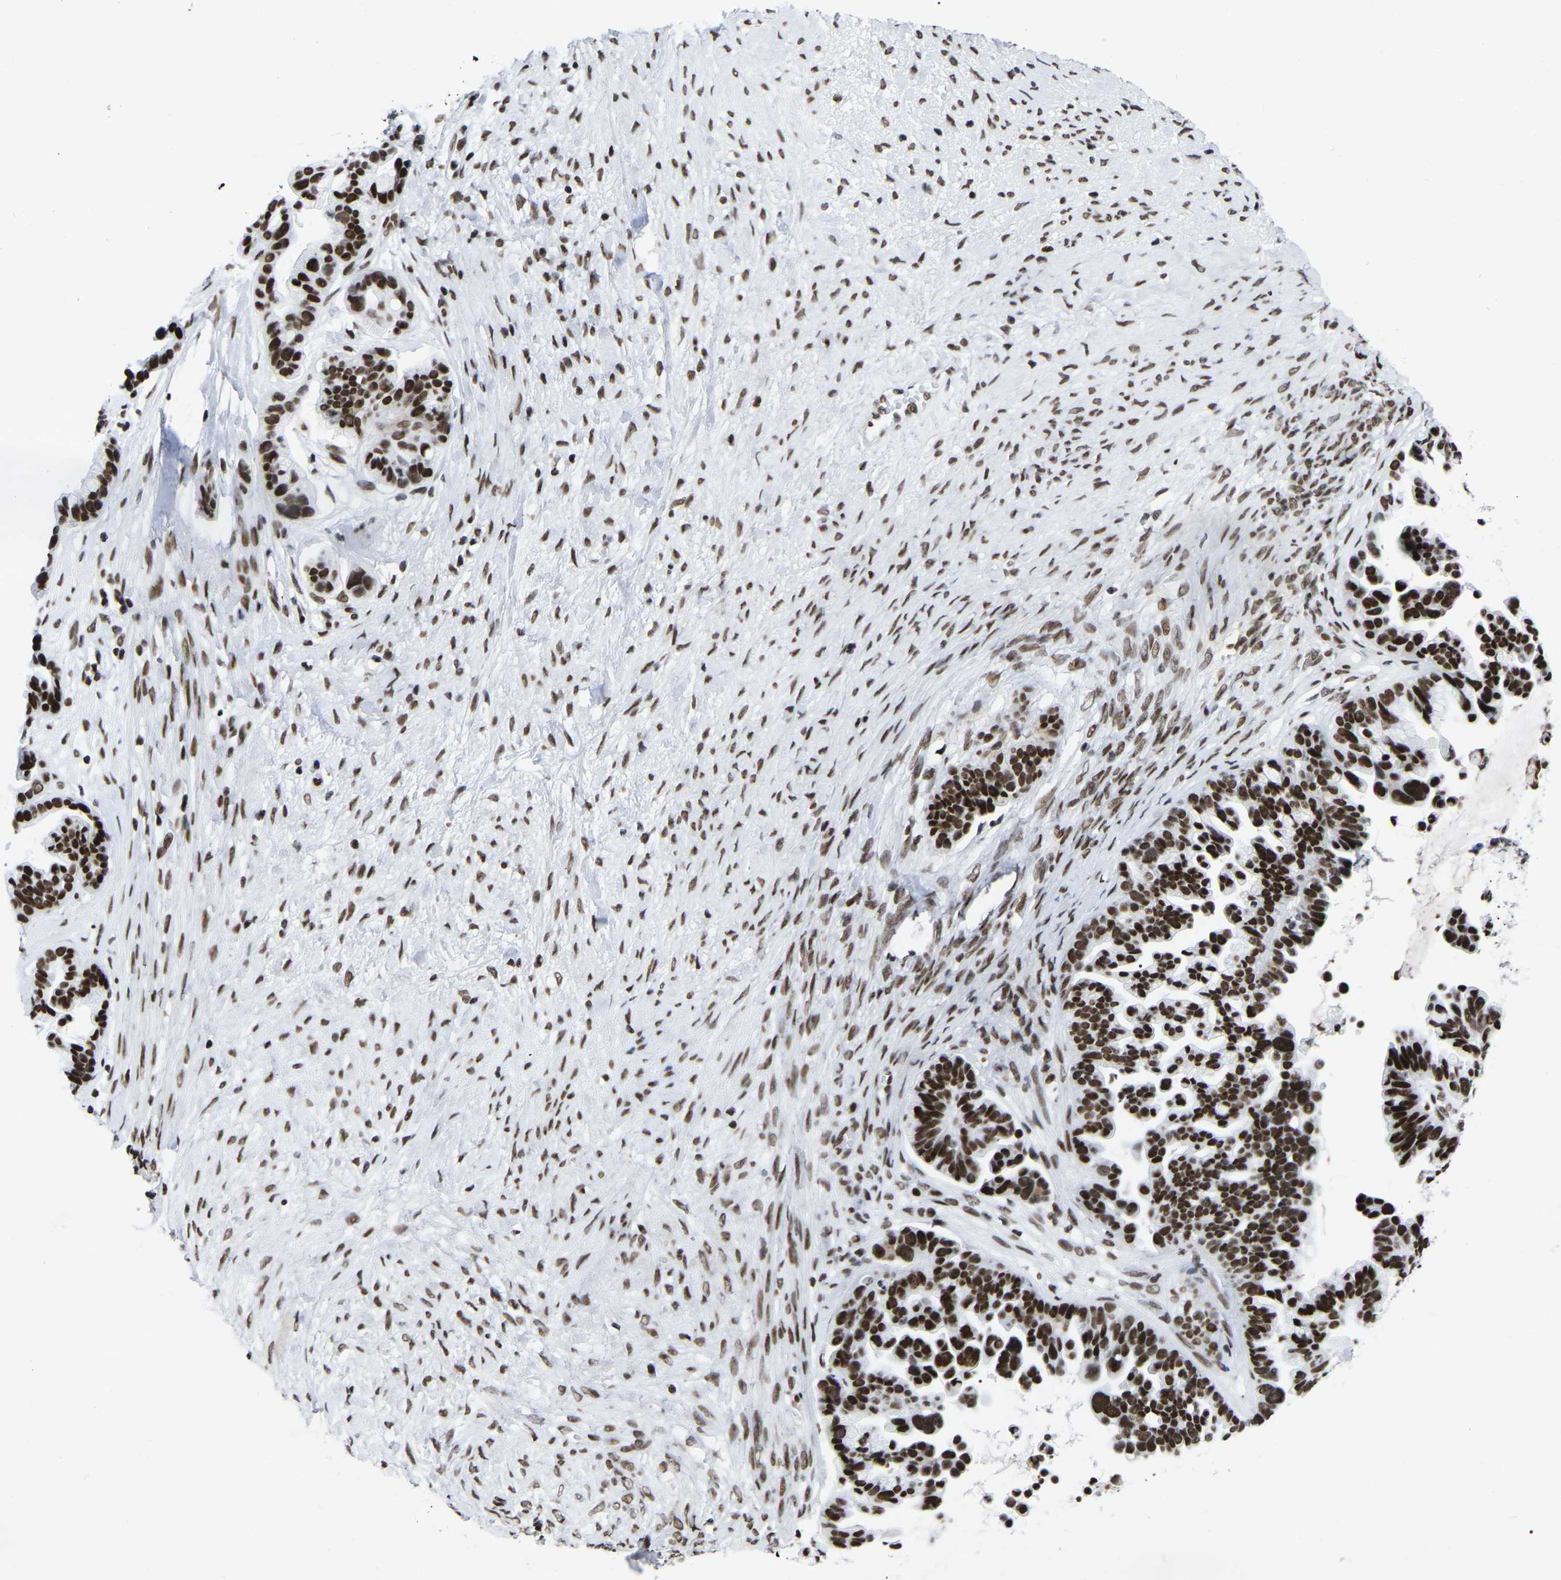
{"staining": {"intensity": "moderate", "quantity": ">75%", "location": "nuclear"}, "tissue": "ovarian cancer", "cell_type": "Tumor cells", "image_type": "cancer", "snomed": [{"axis": "morphology", "description": "Cystadenocarcinoma, serous, NOS"}, {"axis": "topography", "description": "Ovary"}], "caption": "IHC photomicrograph of neoplastic tissue: serous cystadenocarcinoma (ovarian) stained using immunohistochemistry displays medium levels of moderate protein expression localized specifically in the nuclear of tumor cells, appearing as a nuclear brown color.", "gene": "PRCC", "patient": {"sex": "female", "age": 56}}